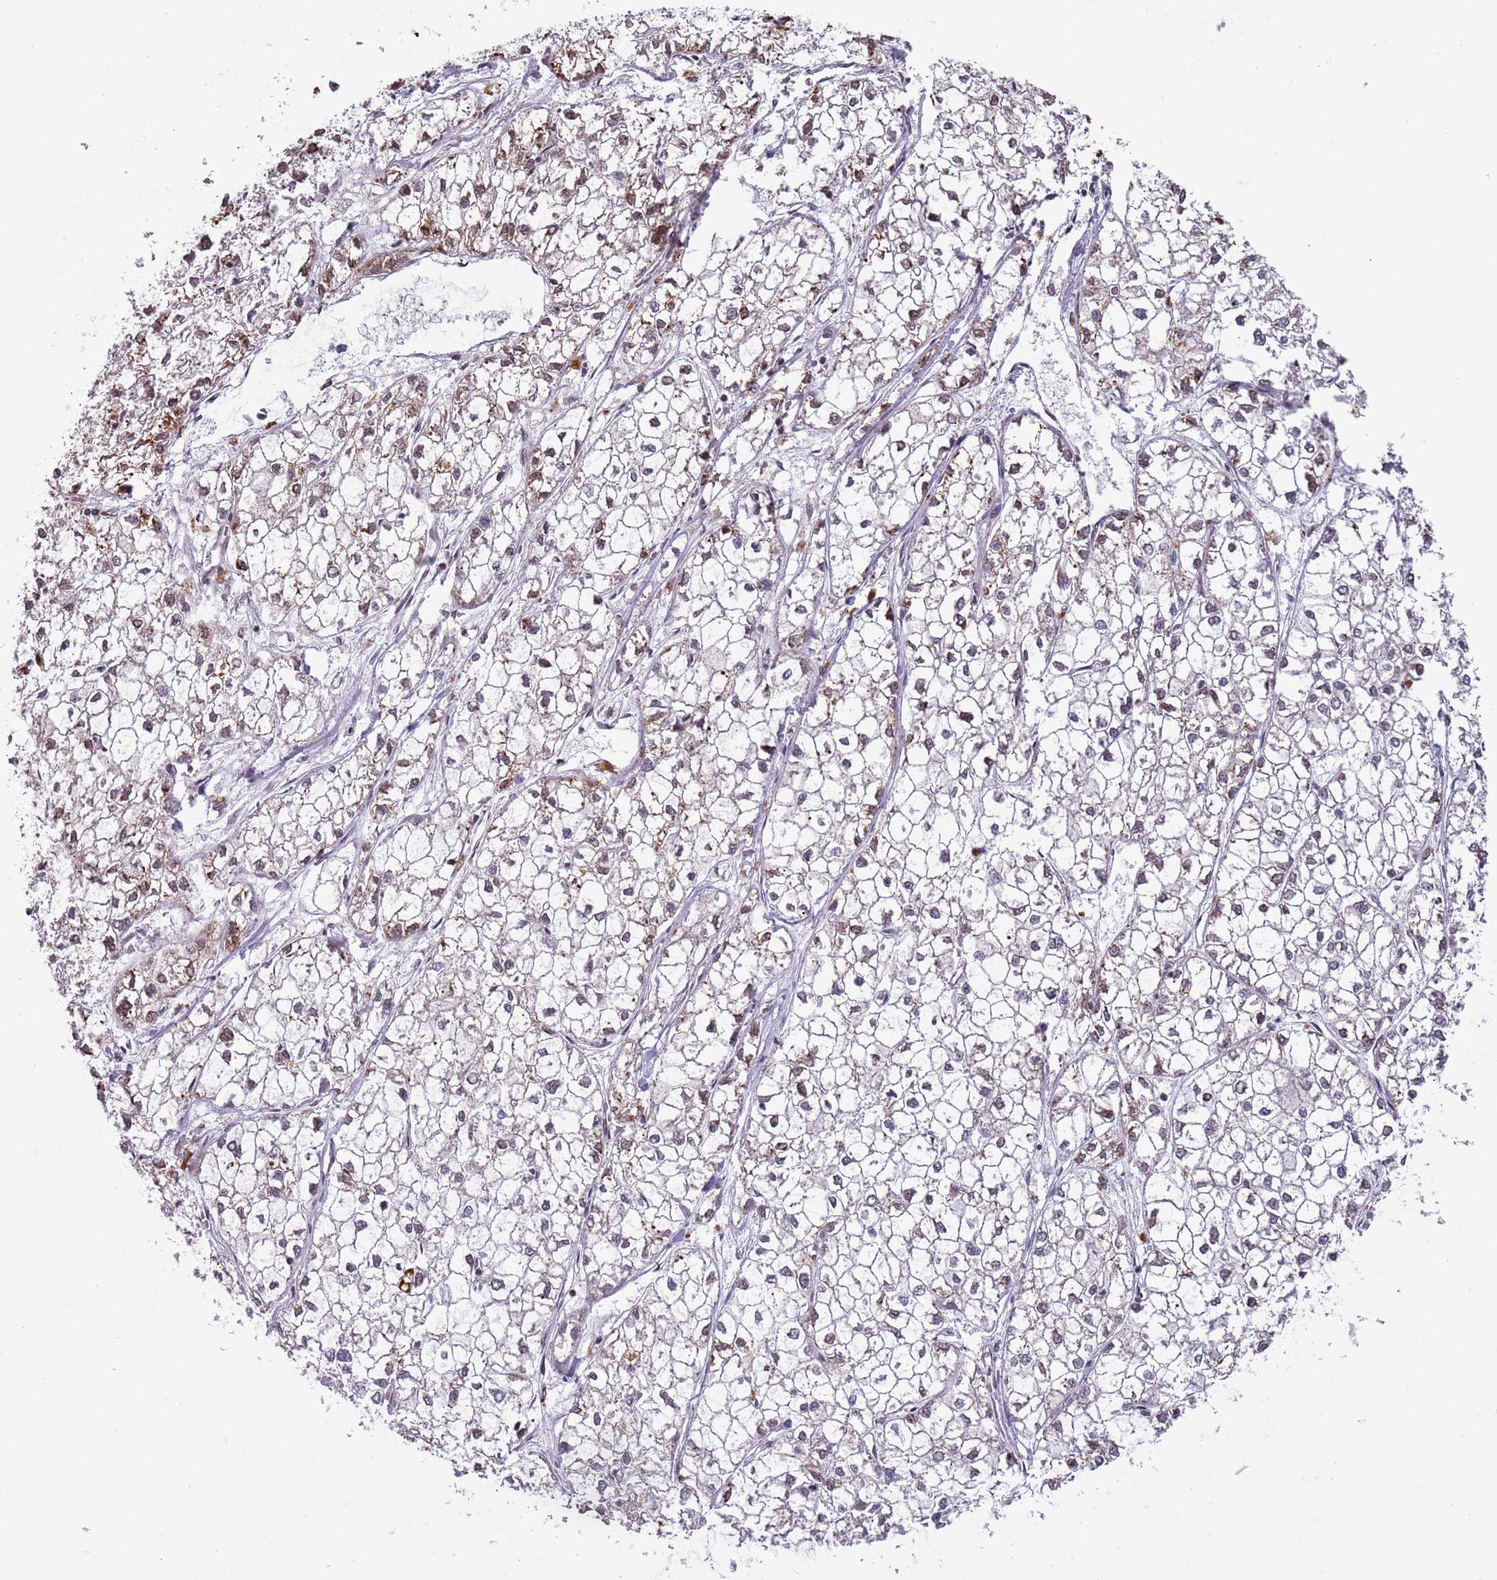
{"staining": {"intensity": "weak", "quantity": "<25%", "location": "nuclear"}, "tissue": "liver cancer", "cell_type": "Tumor cells", "image_type": "cancer", "snomed": [{"axis": "morphology", "description": "Carcinoma, Hepatocellular, NOS"}, {"axis": "topography", "description": "Liver"}], "caption": "Tumor cells are negative for brown protein staining in liver cancer (hepatocellular carcinoma).", "gene": "BARD1", "patient": {"sex": "female", "age": 43}}